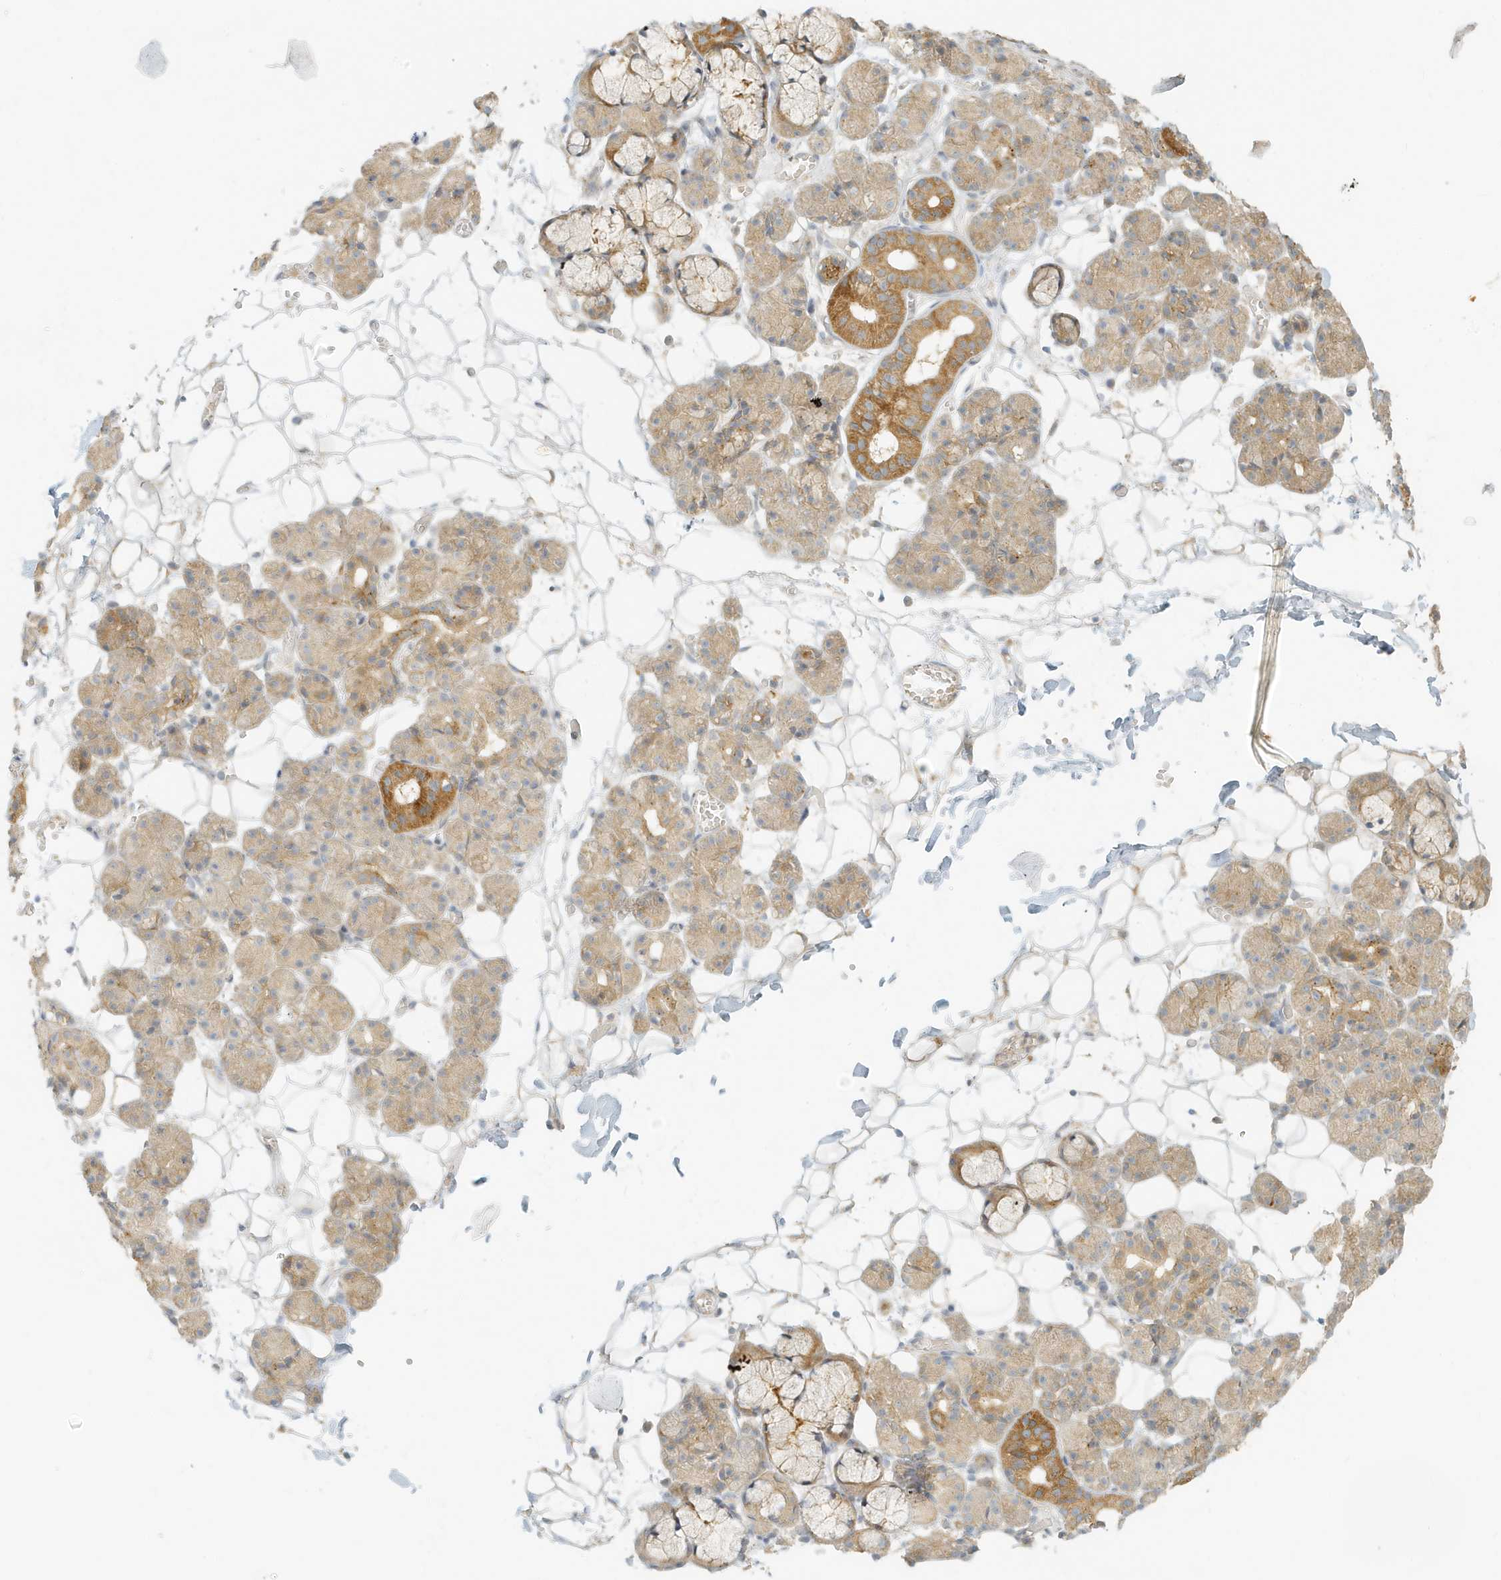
{"staining": {"intensity": "moderate", "quantity": "<25%", "location": "cytoplasmic/membranous"}, "tissue": "salivary gland", "cell_type": "Glandular cells", "image_type": "normal", "snomed": [{"axis": "morphology", "description": "Normal tissue, NOS"}, {"axis": "topography", "description": "Salivary gland"}], "caption": "Immunohistochemistry of normal salivary gland exhibits low levels of moderate cytoplasmic/membranous positivity in approximately <25% of glandular cells.", "gene": "MCOLN1", "patient": {"sex": "male", "age": 63}}